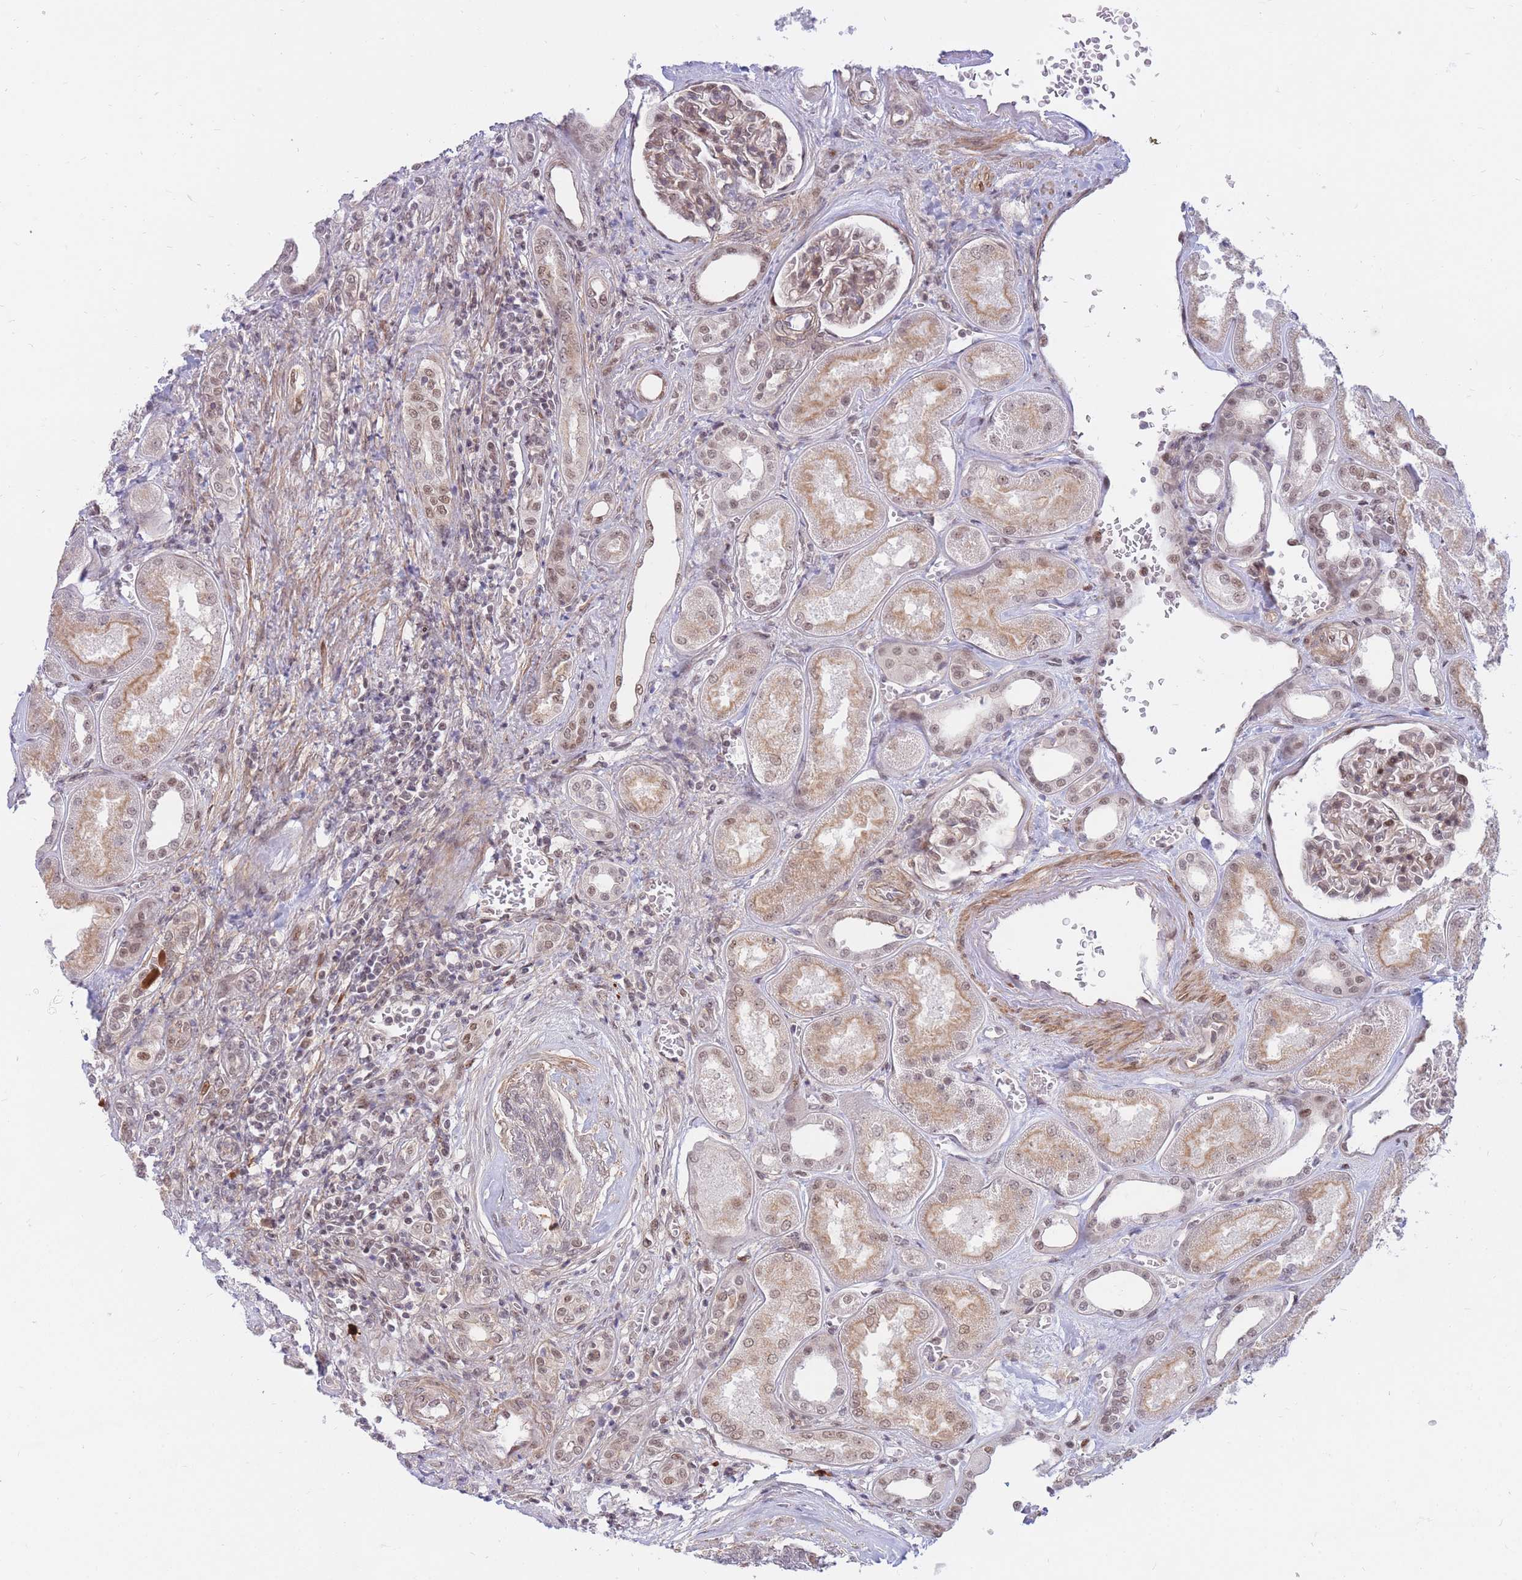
{"staining": {"intensity": "moderate", "quantity": "25%-75%", "location": "nuclear"}, "tissue": "kidney", "cell_type": "Cells in glomeruli", "image_type": "normal", "snomed": [{"axis": "morphology", "description": "Normal tissue, NOS"}, {"axis": "morphology", "description": "Adenocarcinoma, NOS"}, {"axis": "topography", "description": "Kidney"}], "caption": "Immunohistochemical staining of unremarkable human kidney shows medium levels of moderate nuclear staining in approximately 25%-75% of cells in glomeruli.", "gene": "ERICH6B", "patient": {"sex": "female", "age": 68}}